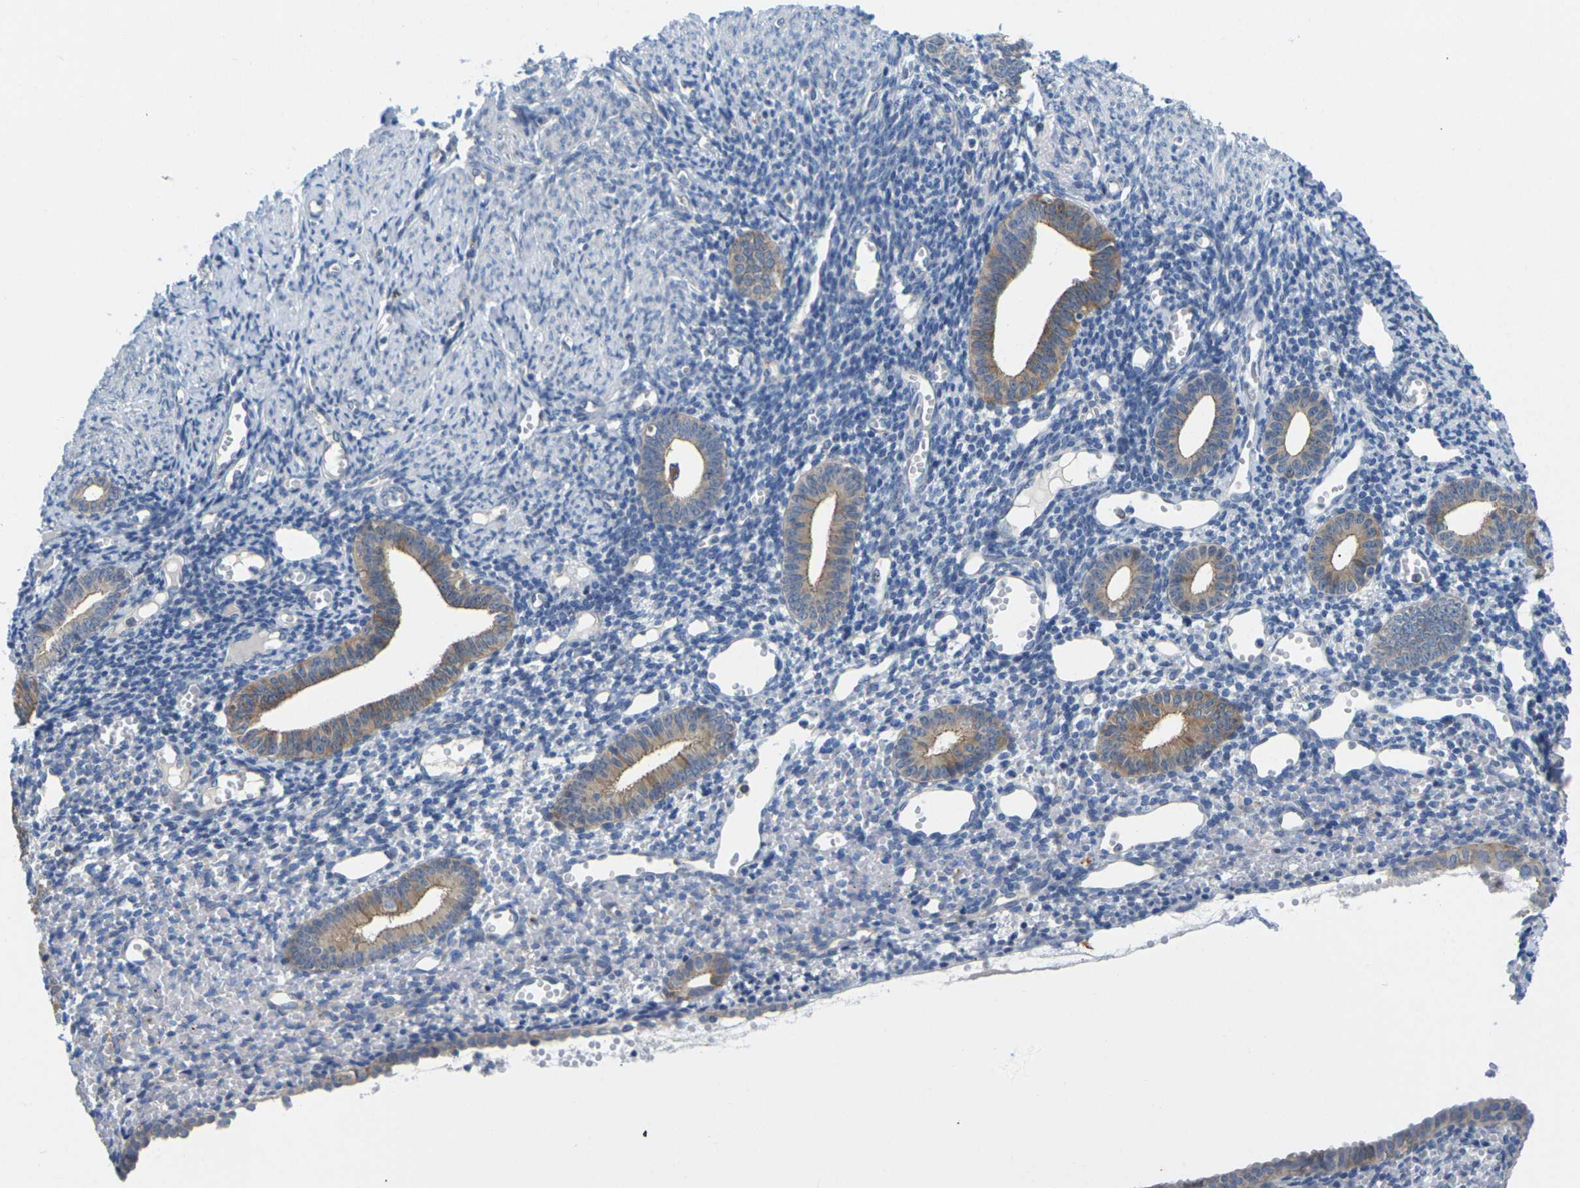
{"staining": {"intensity": "negative", "quantity": "none", "location": "none"}, "tissue": "endometrium", "cell_type": "Cells in endometrial stroma", "image_type": "normal", "snomed": [{"axis": "morphology", "description": "Normal tissue, NOS"}, {"axis": "topography", "description": "Endometrium"}], "caption": "High magnification brightfield microscopy of normal endometrium stained with DAB (3,3'-diaminobenzidine) (brown) and counterstained with hematoxylin (blue): cells in endometrial stroma show no significant positivity.", "gene": "SCNN1A", "patient": {"sex": "female", "age": 50}}